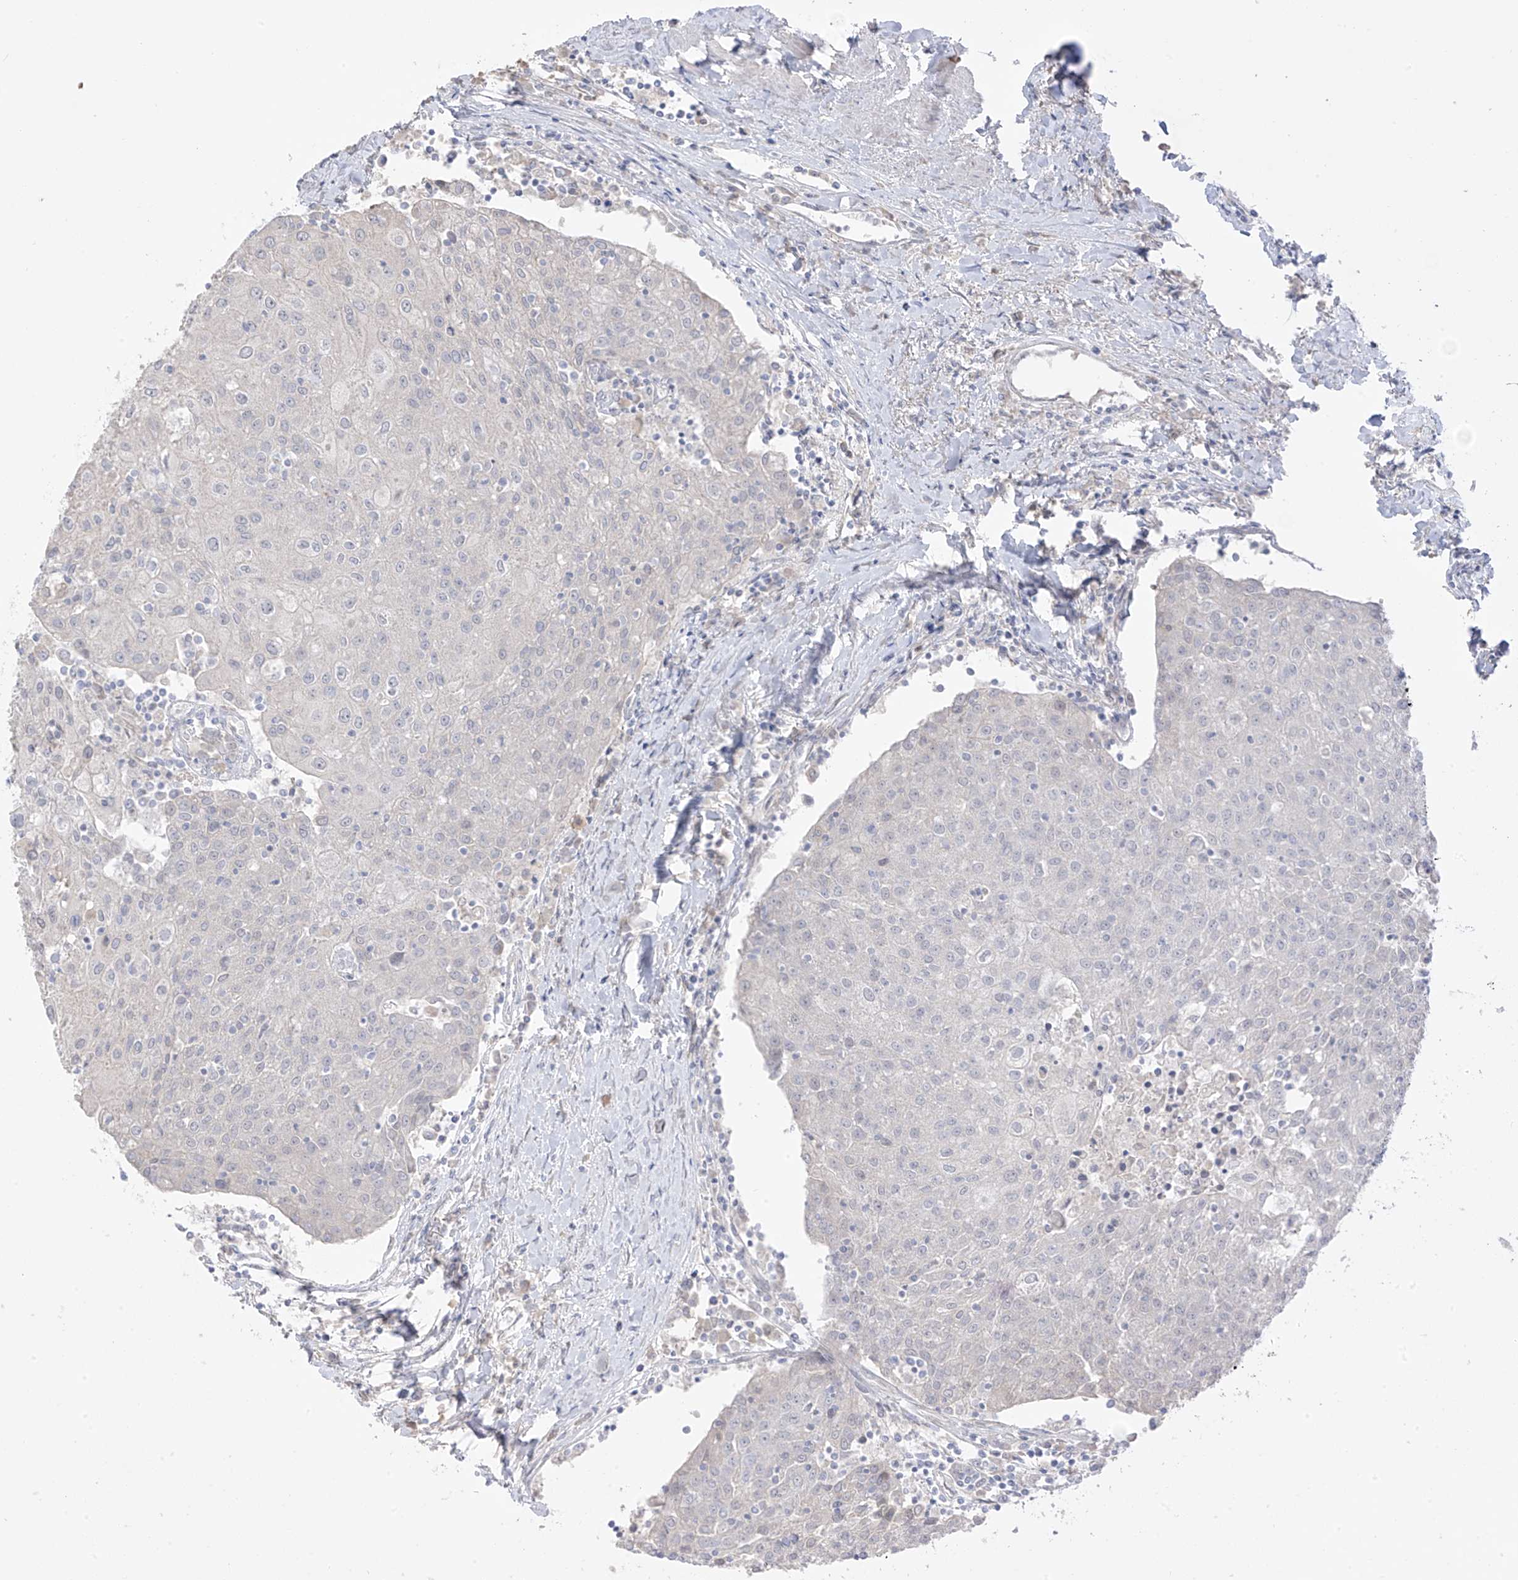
{"staining": {"intensity": "negative", "quantity": "none", "location": "none"}, "tissue": "urothelial cancer", "cell_type": "Tumor cells", "image_type": "cancer", "snomed": [{"axis": "morphology", "description": "Urothelial carcinoma, High grade"}, {"axis": "topography", "description": "Urinary bladder"}], "caption": "Immunohistochemistry of urothelial cancer exhibits no staining in tumor cells.", "gene": "DCDC2", "patient": {"sex": "female", "age": 85}}